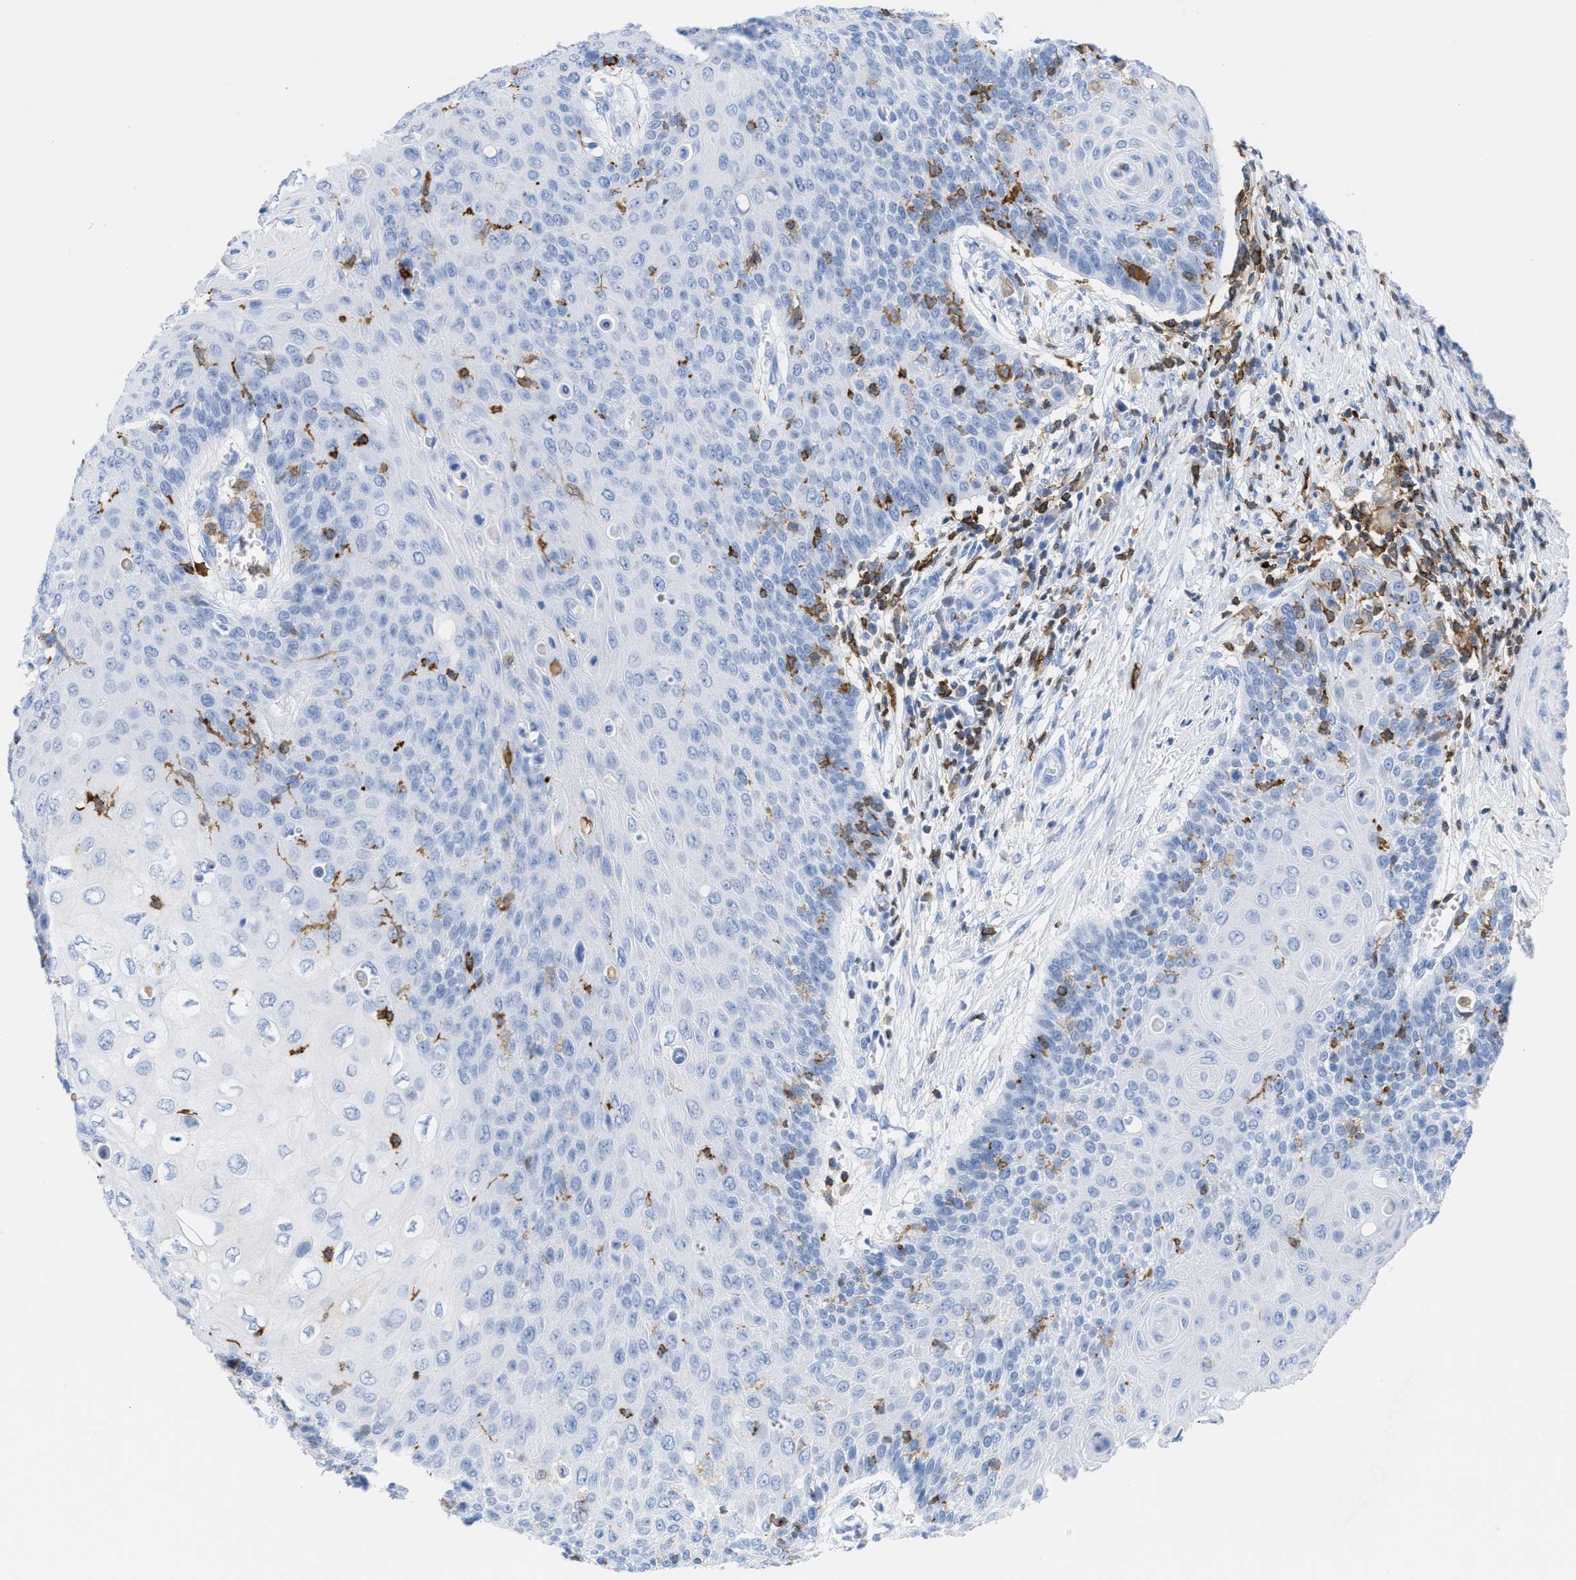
{"staining": {"intensity": "negative", "quantity": "none", "location": "none"}, "tissue": "cervical cancer", "cell_type": "Tumor cells", "image_type": "cancer", "snomed": [{"axis": "morphology", "description": "Squamous cell carcinoma, NOS"}, {"axis": "topography", "description": "Cervix"}], "caption": "IHC photomicrograph of neoplastic tissue: cervical squamous cell carcinoma stained with DAB demonstrates no significant protein expression in tumor cells. (DAB (3,3'-diaminobenzidine) immunohistochemistry visualized using brightfield microscopy, high magnification).", "gene": "LCP1", "patient": {"sex": "female", "age": 39}}